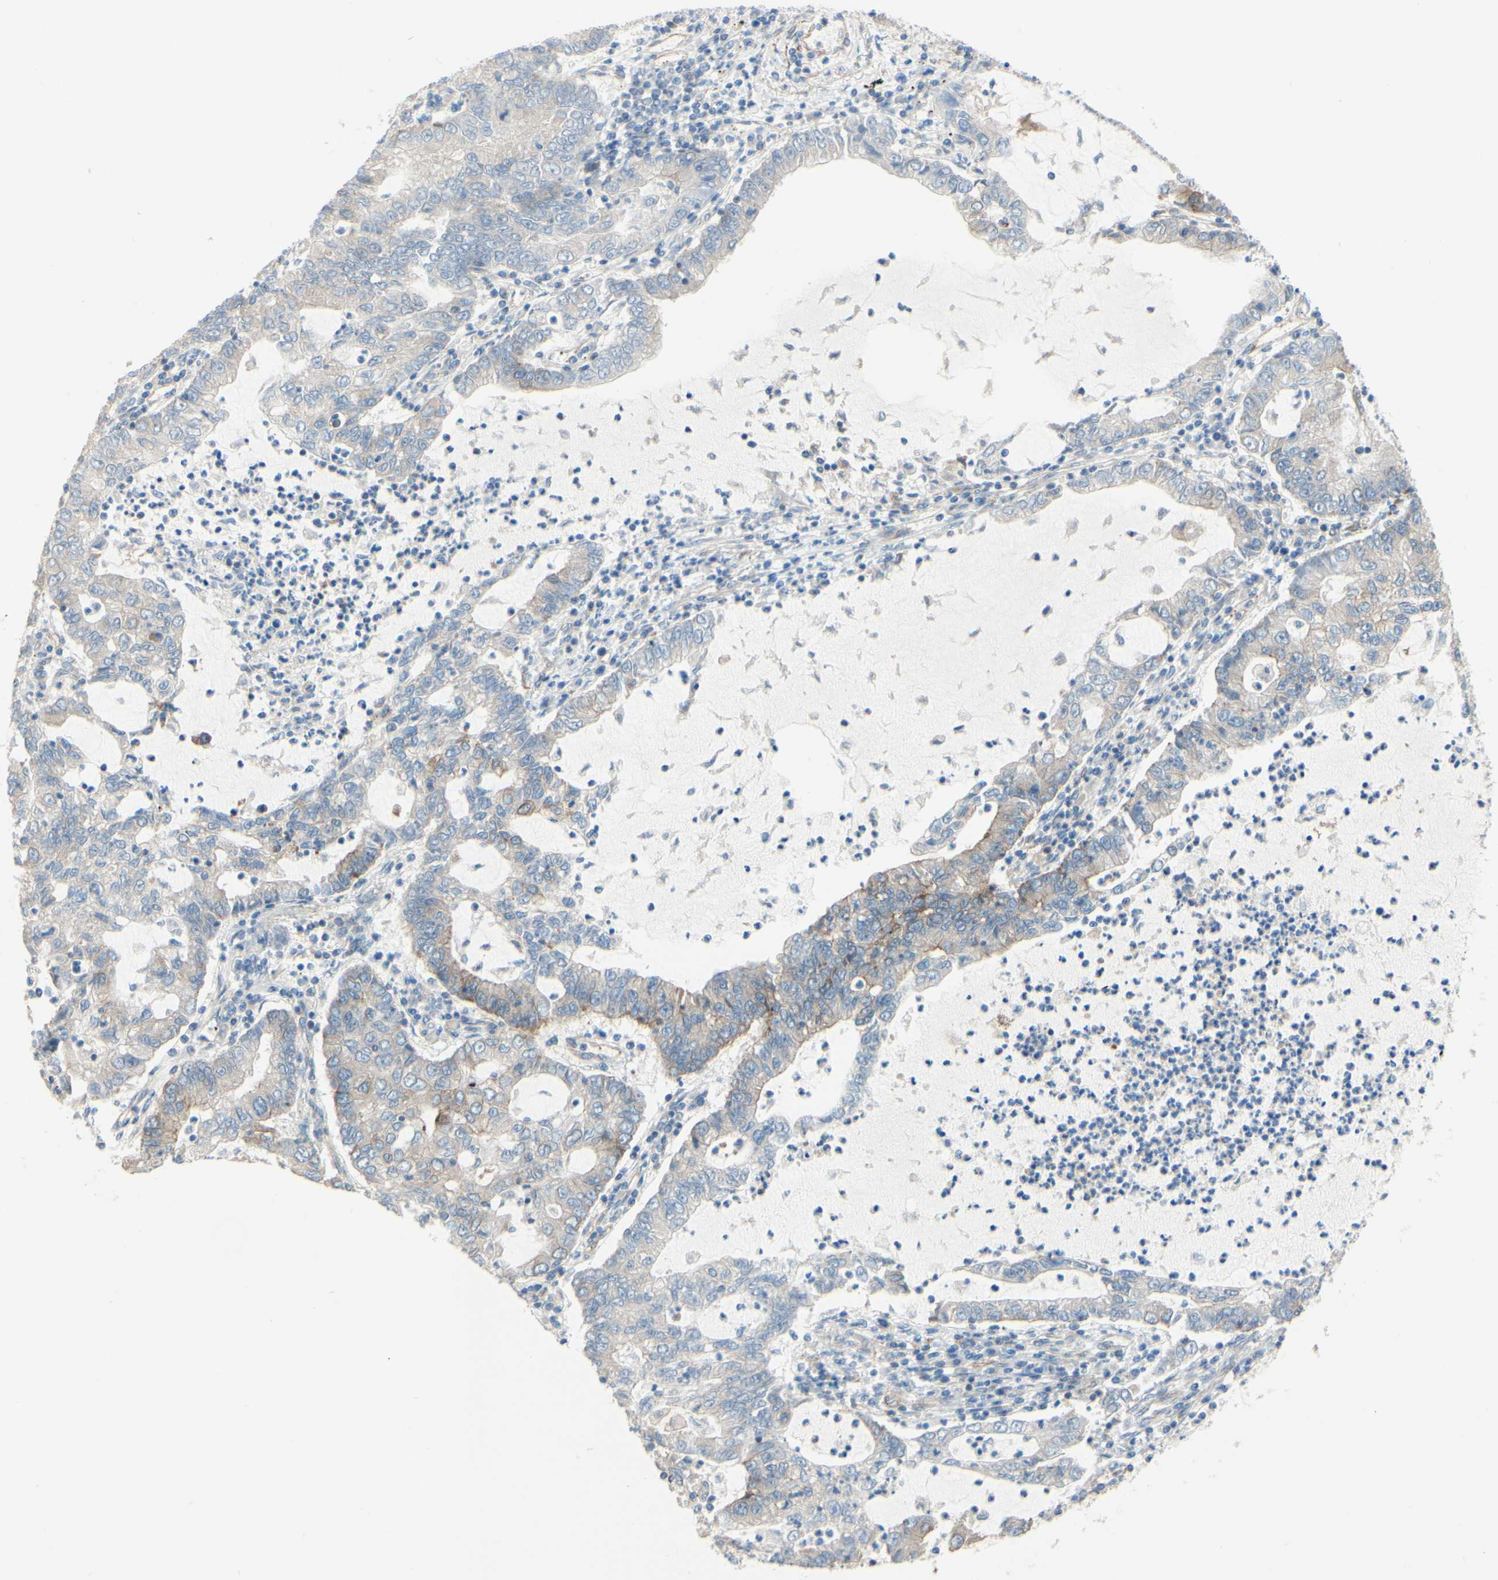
{"staining": {"intensity": "weak", "quantity": "25%-75%", "location": "cytoplasmic/membranous"}, "tissue": "lung cancer", "cell_type": "Tumor cells", "image_type": "cancer", "snomed": [{"axis": "morphology", "description": "Adenocarcinoma, NOS"}, {"axis": "topography", "description": "Lung"}], "caption": "An image of human lung cancer stained for a protein shows weak cytoplasmic/membranous brown staining in tumor cells. (DAB (3,3'-diaminobenzidine) IHC with brightfield microscopy, high magnification).", "gene": "ENDOD1", "patient": {"sex": "female", "age": 51}}